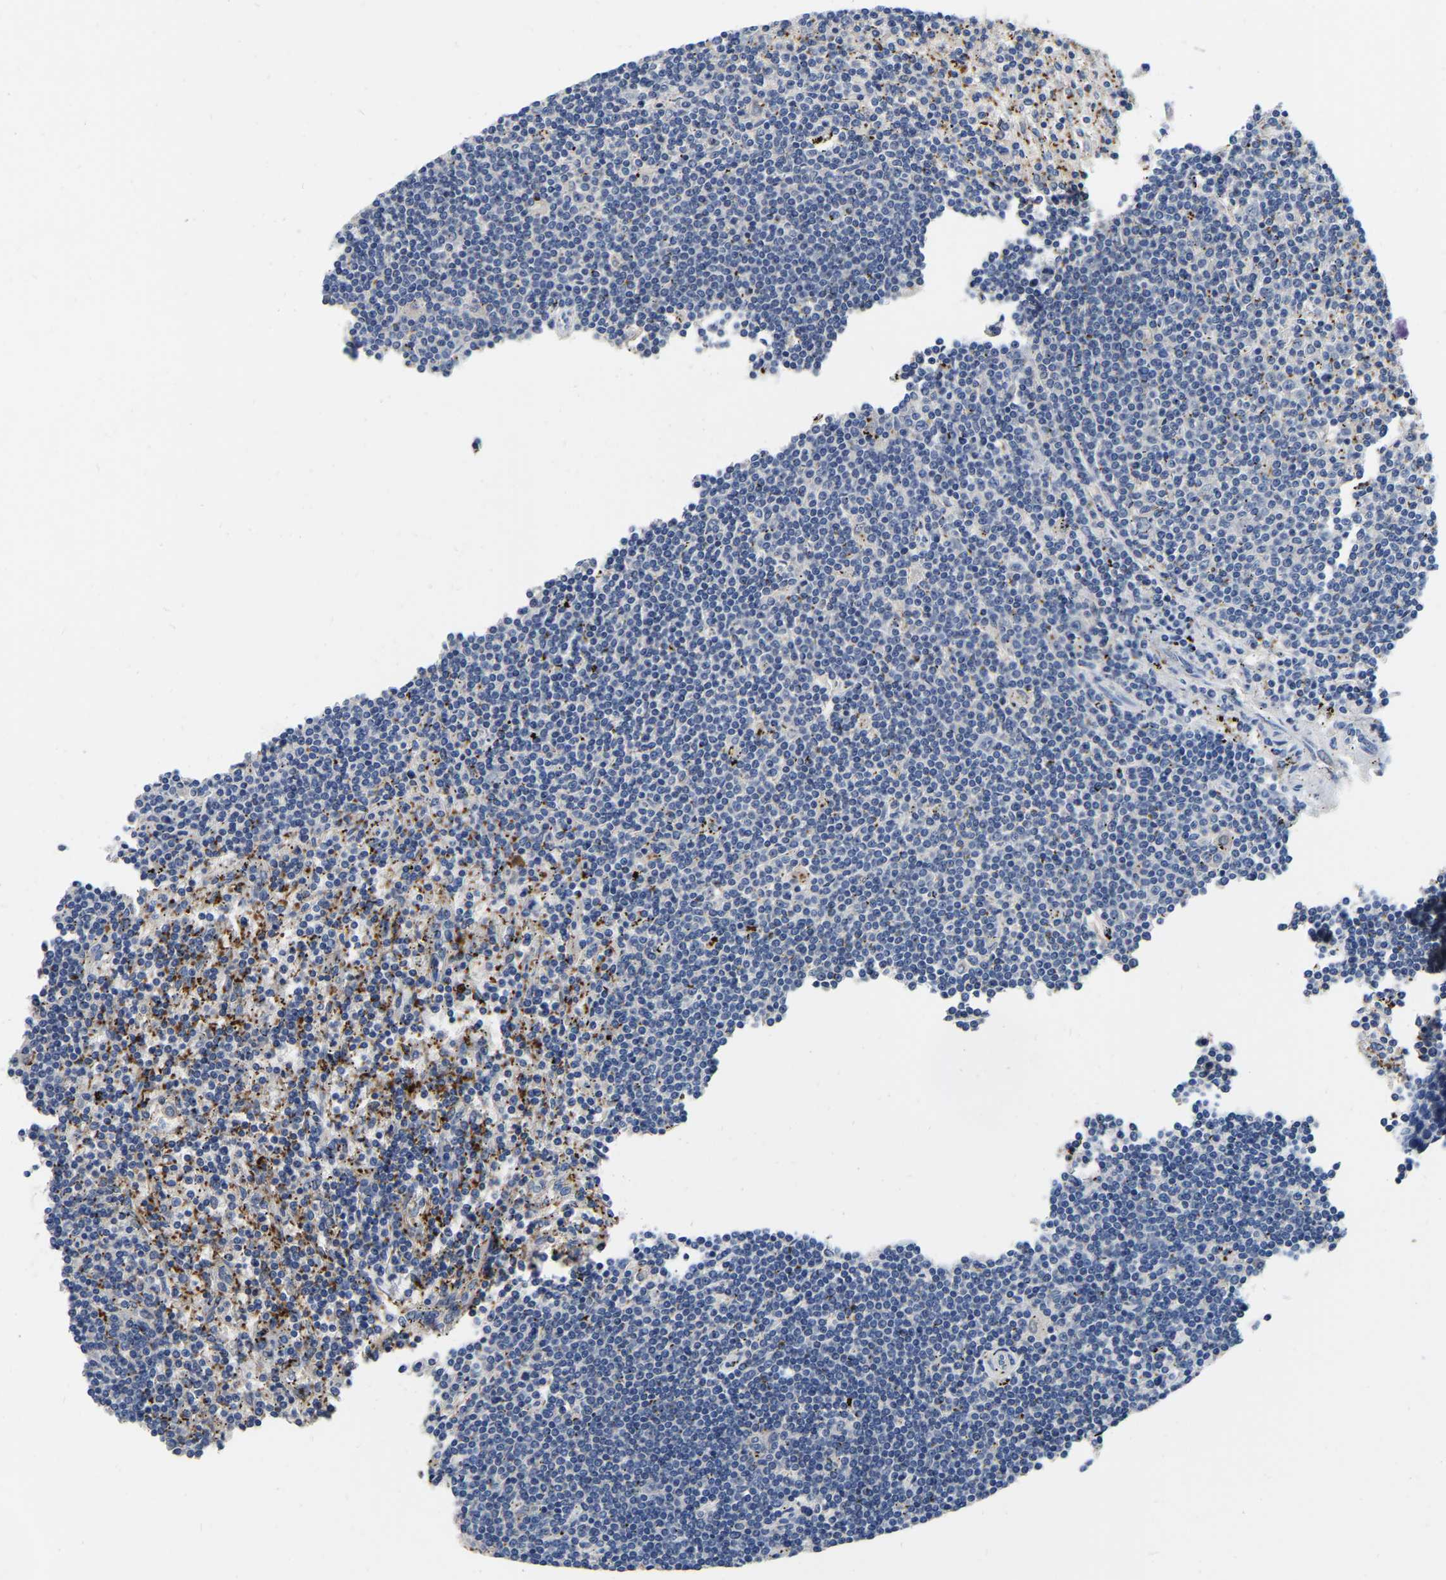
{"staining": {"intensity": "negative", "quantity": "none", "location": "none"}, "tissue": "lymphoma", "cell_type": "Tumor cells", "image_type": "cancer", "snomed": [{"axis": "morphology", "description": "Malignant lymphoma, non-Hodgkin's type, Low grade"}, {"axis": "topography", "description": "Spleen"}], "caption": "The histopathology image reveals no significant staining in tumor cells of lymphoma.", "gene": "RAB27B", "patient": {"sex": "male", "age": 76}}